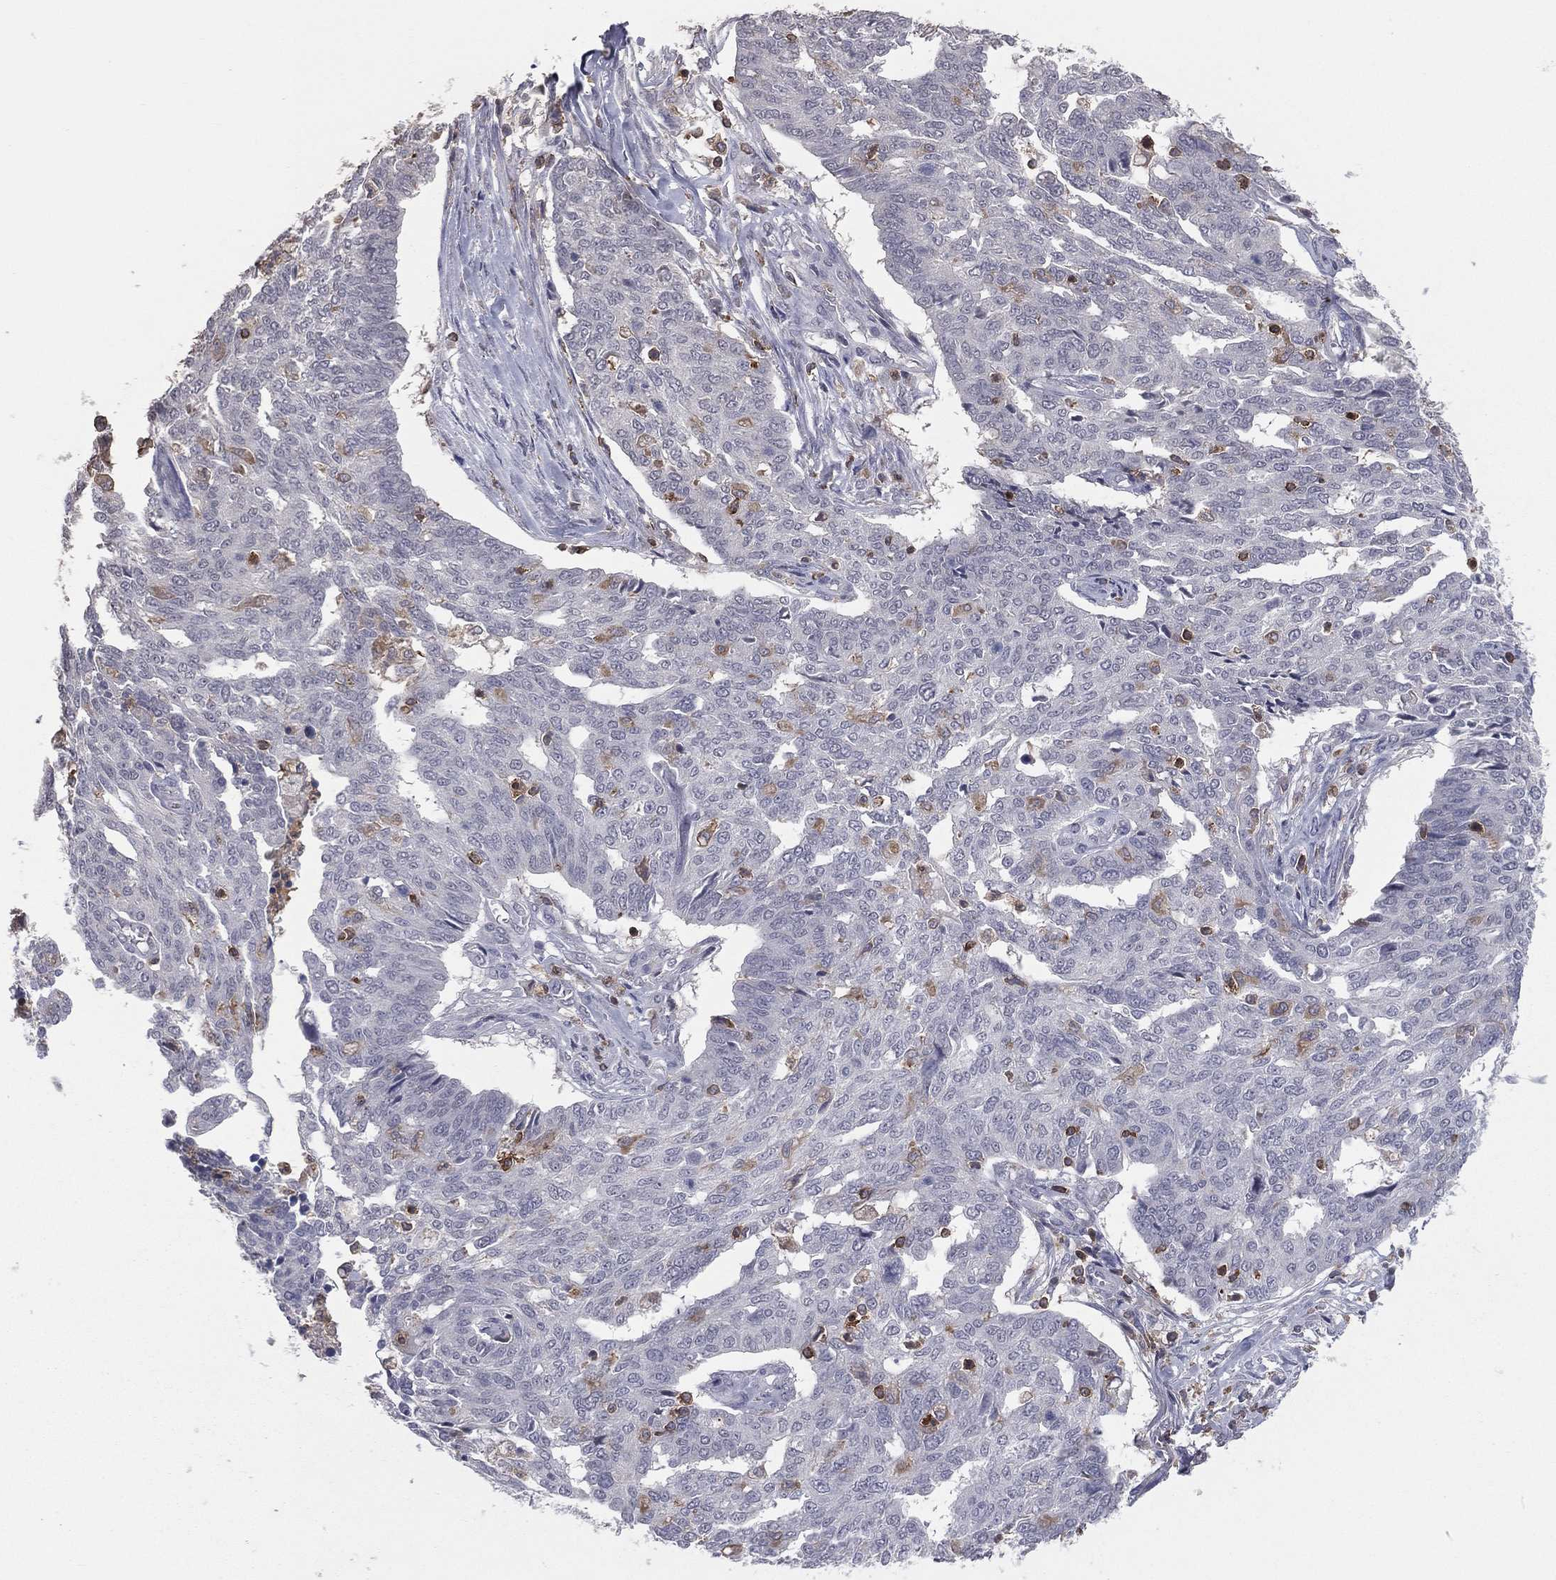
{"staining": {"intensity": "negative", "quantity": "none", "location": "none"}, "tissue": "ovarian cancer", "cell_type": "Tumor cells", "image_type": "cancer", "snomed": [{"axis": "morphology", "description": "Cystadenocarcinoma, serous, NOS"}, {"axis": "topography", "description": "Ovary"}], "caption": "Ovarian serous cystadenocarcinoma was stained to show a protein in brown. There is no significant expression in tumor cells.", "gene": "PSTPIP1", "patient": {"sex": "female", "age": 67}}